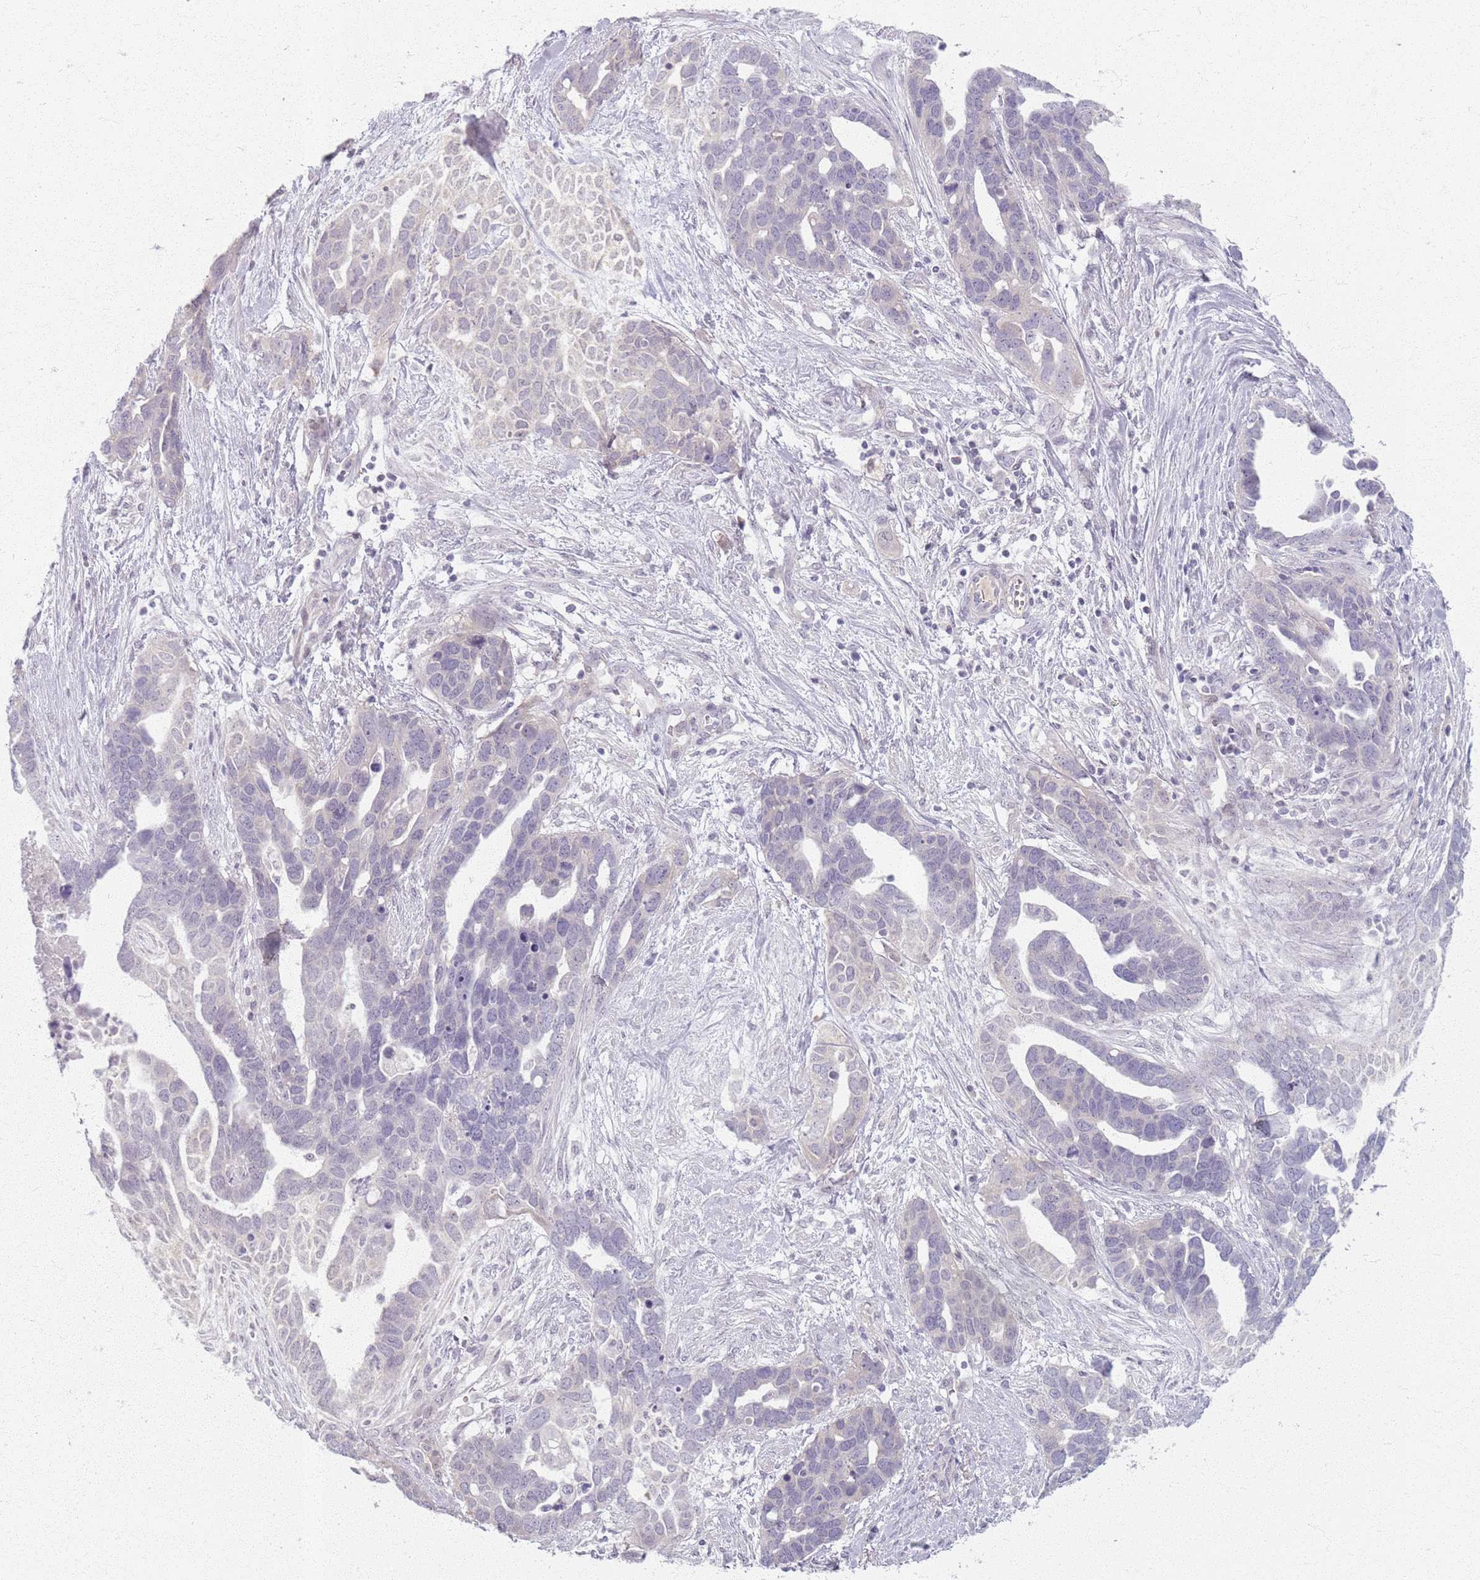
{"staining": {"intensity": "negative", "quantity": "none", "location": "none"}, "tissue": "ovarian cancer", "cell_type": "Tumor cells", "image_type": "cancer", "snomed": [{"axis": "morphology", "description": "Cystadenocarcinoma, serous, NOS"}, {"axis": "topography", "description": "Ovary"}], "caption": "An image of serous cystadenocarcinoma (ovarian) stained for a protein shows no brown staining in tumor cells.", "gene": "CRIPT", "patient": {"sex": "female", "age": 54}}